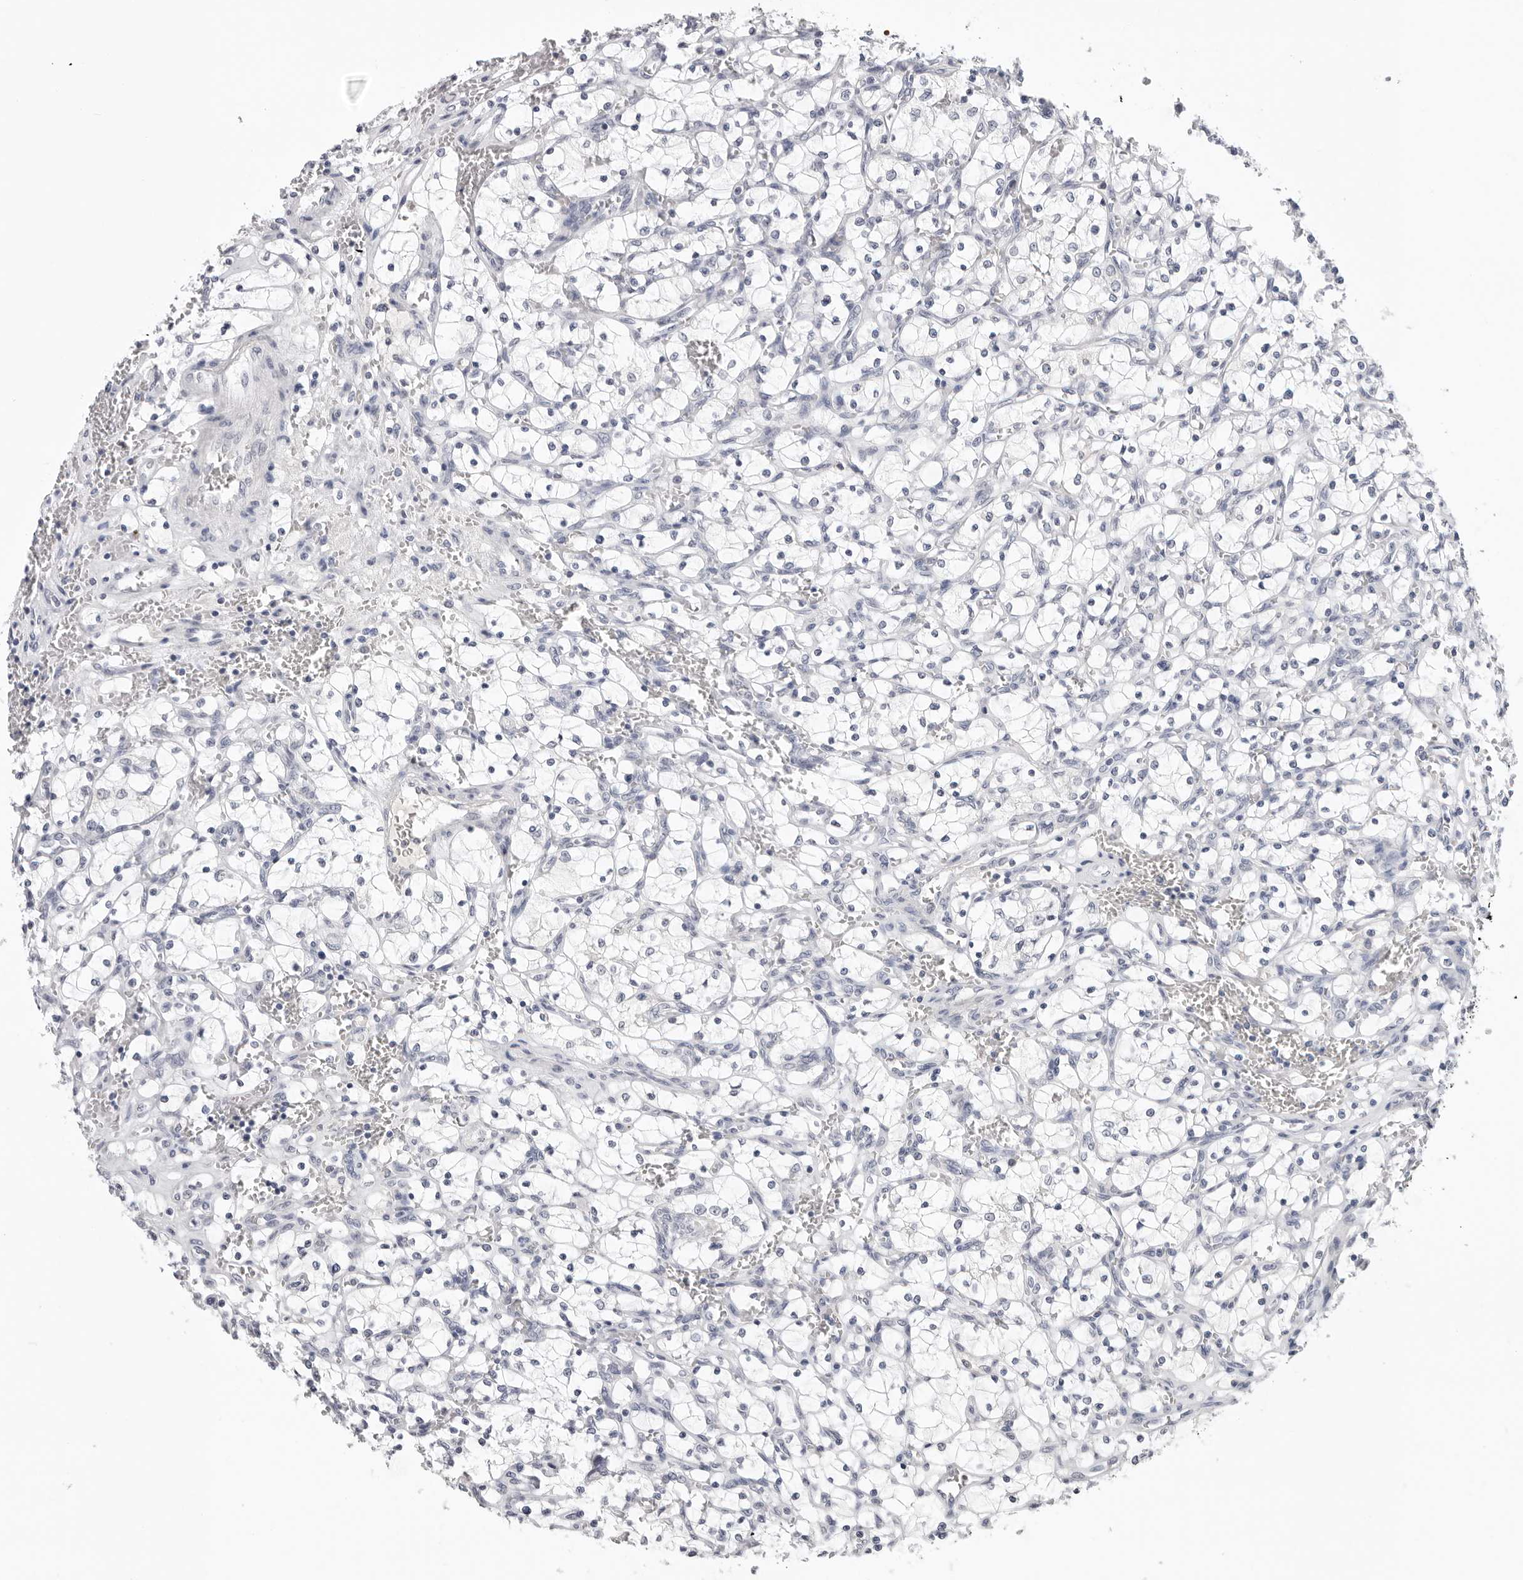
{"staining": {"intensity": "negative", "quantity": "none", "location": "none"}, "tissue": "renal cancer", "cell_type": "Tumor cells", "image_type": "cancer", "snomed": [{"axis": "morphology", "description": "Adenocarcinoma, NOS"}, {"axis": "topography", "description": "Kidney"}], "caption": "Tumor cells show no significant protein staining in renal cancer (adenocarcinoma).", "gene": "ZNF502", "patient": {"sex": "female", "age": 69}}